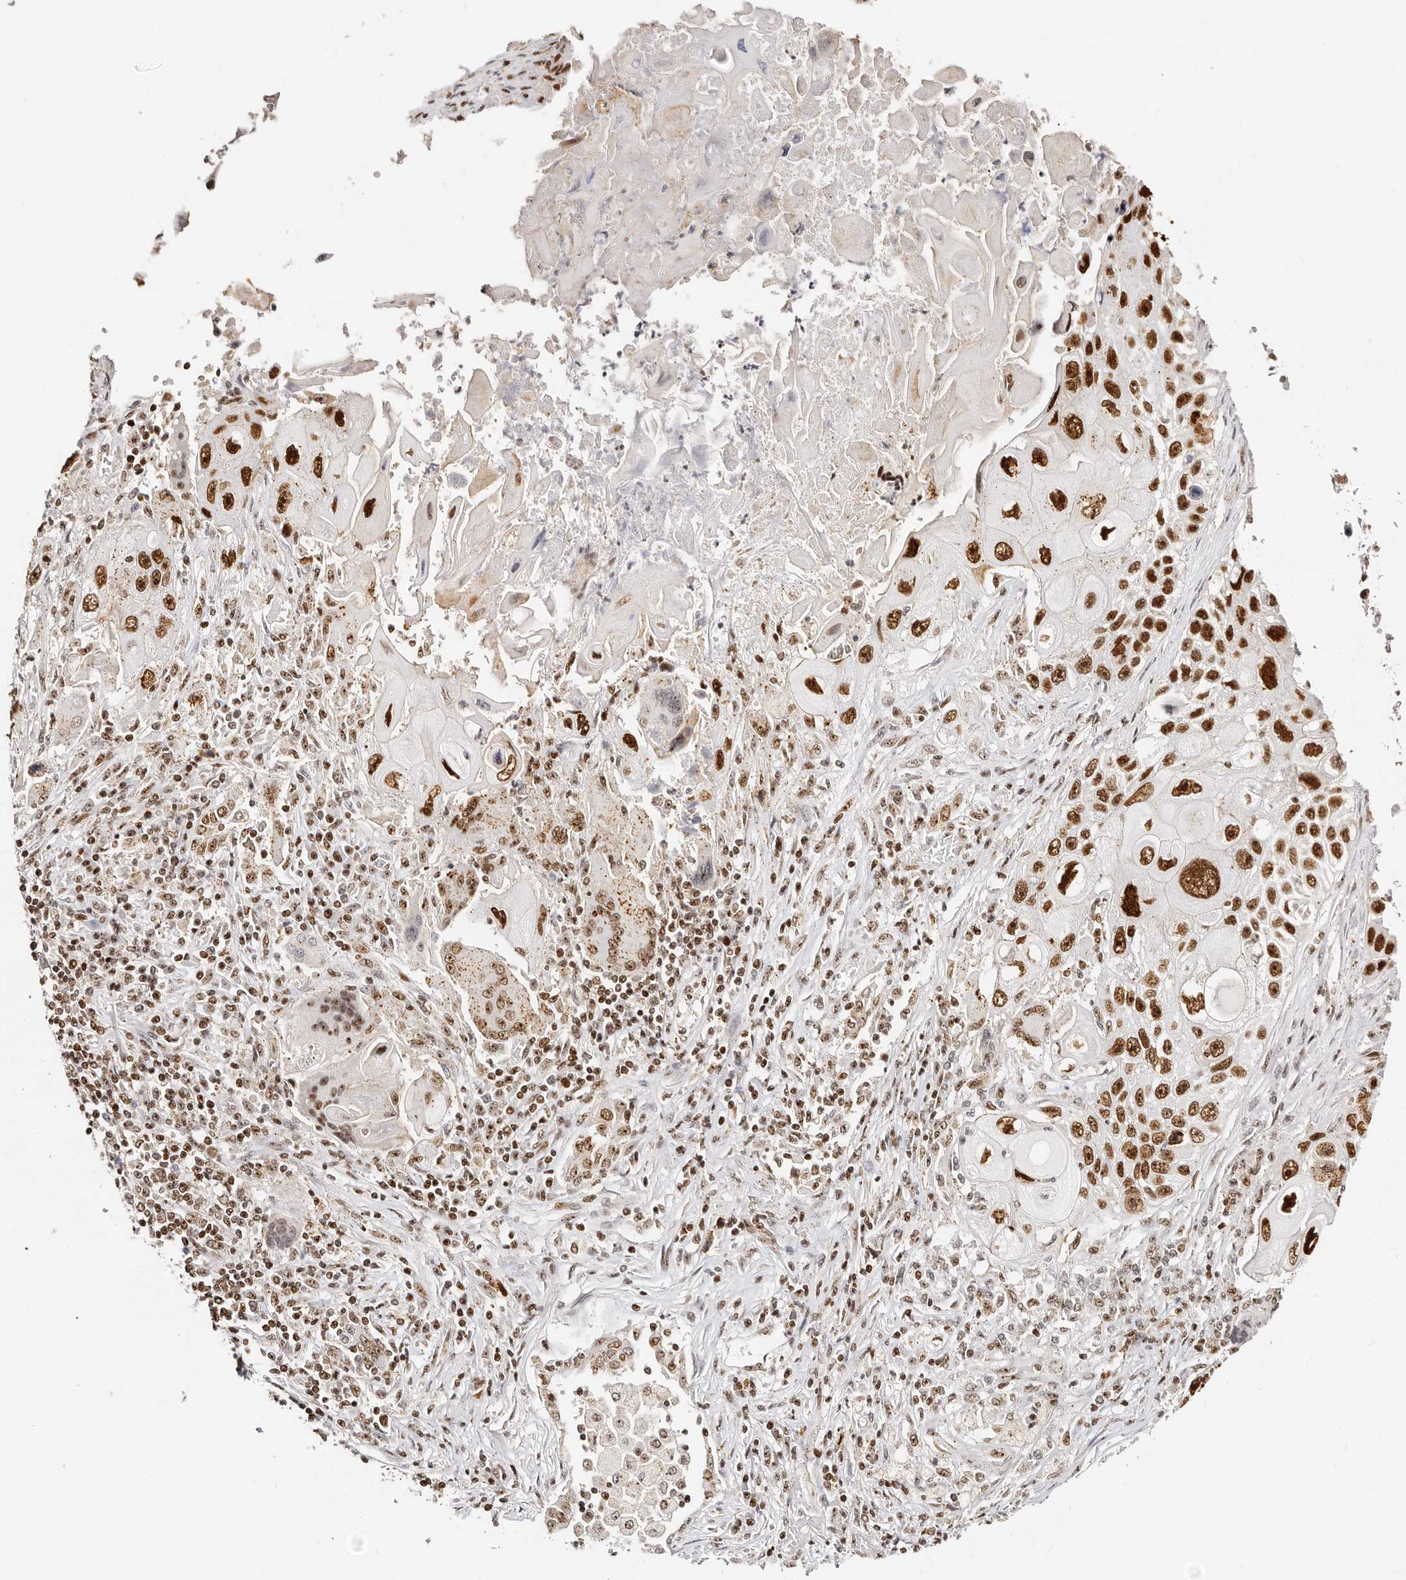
{"staining": {"intensity": "strong", "quantity": ">75%", "location": "nuclear"}, "tissue": "lung cancer", "cell_type": "Tumor cells", "image_type": "cancer", "snomed": [{"axis": "morphology", "description": "Squamous cell carcinoma, NOS"}, {"axis": "topography", "description": "Lung"}], "caption": "A photomicrograph showing strong nuclear positivity in approximately >75% of tumor cells in lung squamous cell carcinoma, as visualized by brown immunohistochemical staining.", "gene": "IQGAP3", "patient": {"sex": "male", "age": 61}}